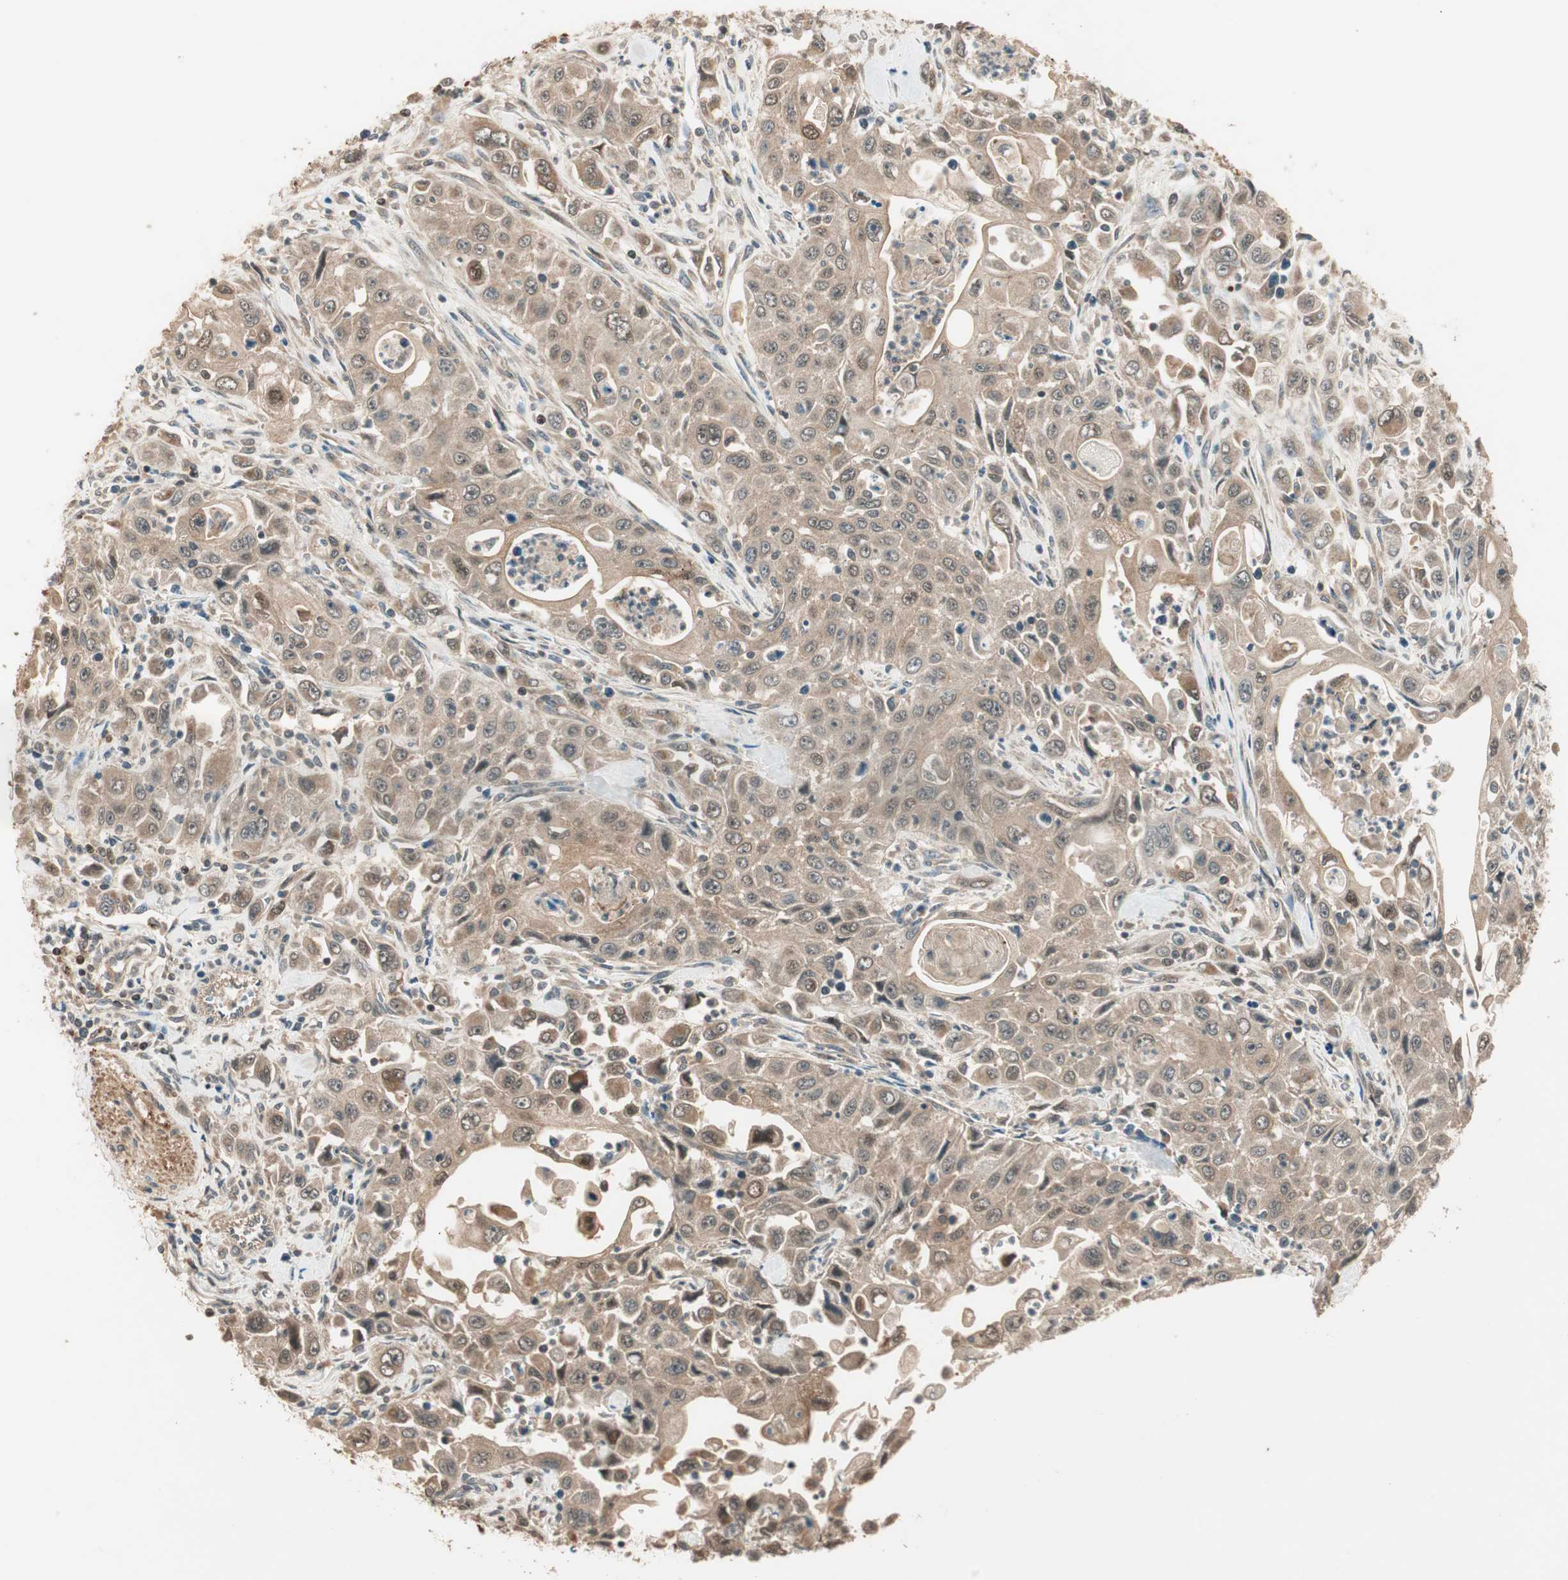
{"staining": {"intensity": "moderate", "quantity": ">75%", "location": "cytoplasmic/membranous"}, "tissue": "pancreatic cancer", "cell_type": "Tumor cells", "image_type": "cancer", "snomed": [{"axis": "morphology", "description": "Adenocarcinoma, NOS"}, {"axis": "topography", "description": "Pancreas"}], "caption": "High-power microscopy captured an immunohistochemistry photomicrograph of pancreatic cancer (adenocarcinoma), revealing moderate cytoplasmic/membranous expression in about >75% of tumor cells.", "gene": "CNOT4", "patient": {"sex": "male", "age": 70}}